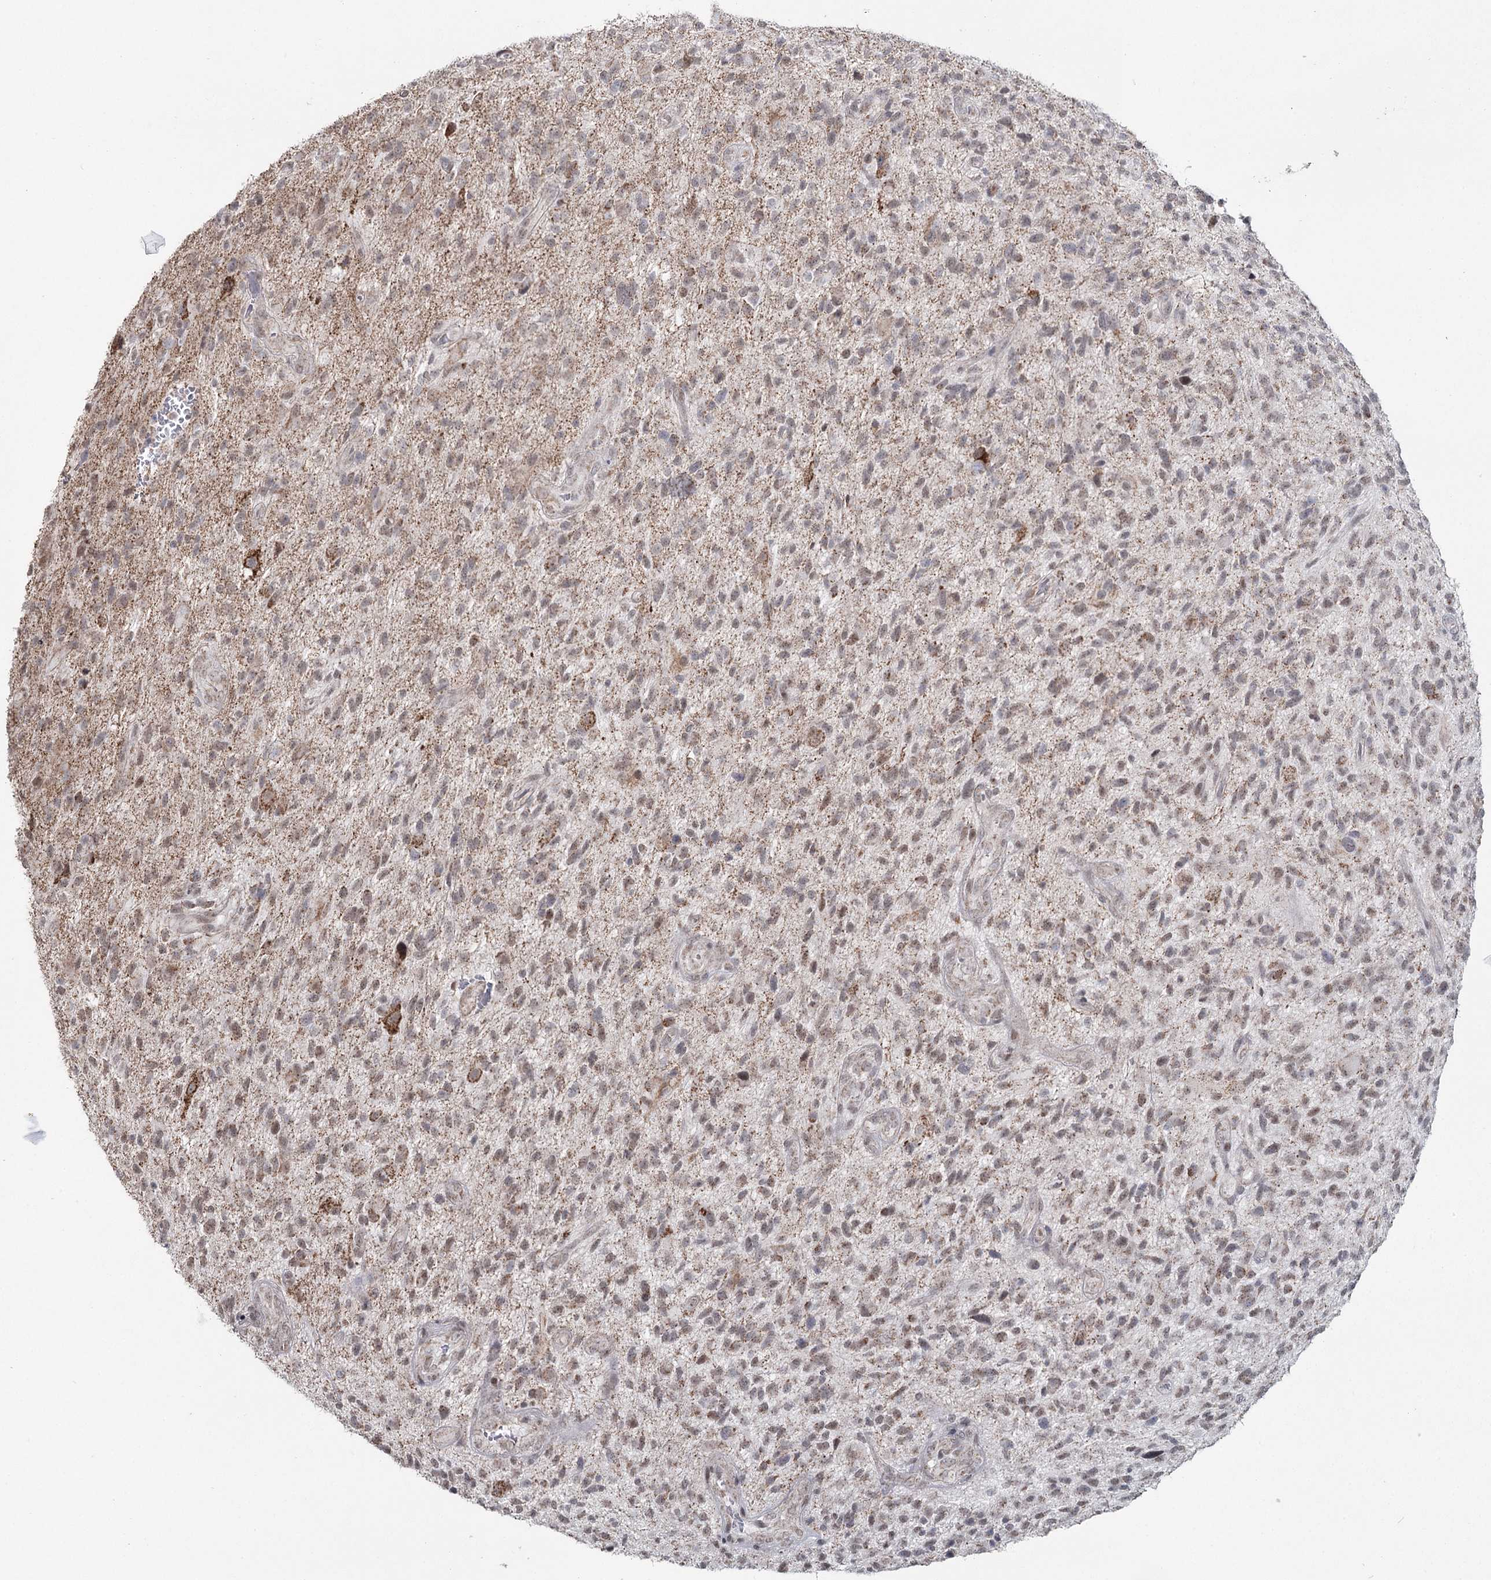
{"staining": {"intensity": "weak", "quantity": ">75%", "location": "cytoplasmic/membranous,nuclear"}, "tissue": "glioma", "cell_type": "Tumor cells", "image_type": "cancer", "snomed": [{"axis": "morphology", "description": "Glioma, malignant, High grade"}, {"axis": "topography", "description": "Brain"}], "caption": "About >75% of tumor cells in glioma display weak cytoplasmic/membranous and nuclear protein expression as visualized by brown immunohistochemical staining.", "gene": "PDHX", "patient": {"sex": "male", "age": 47}}